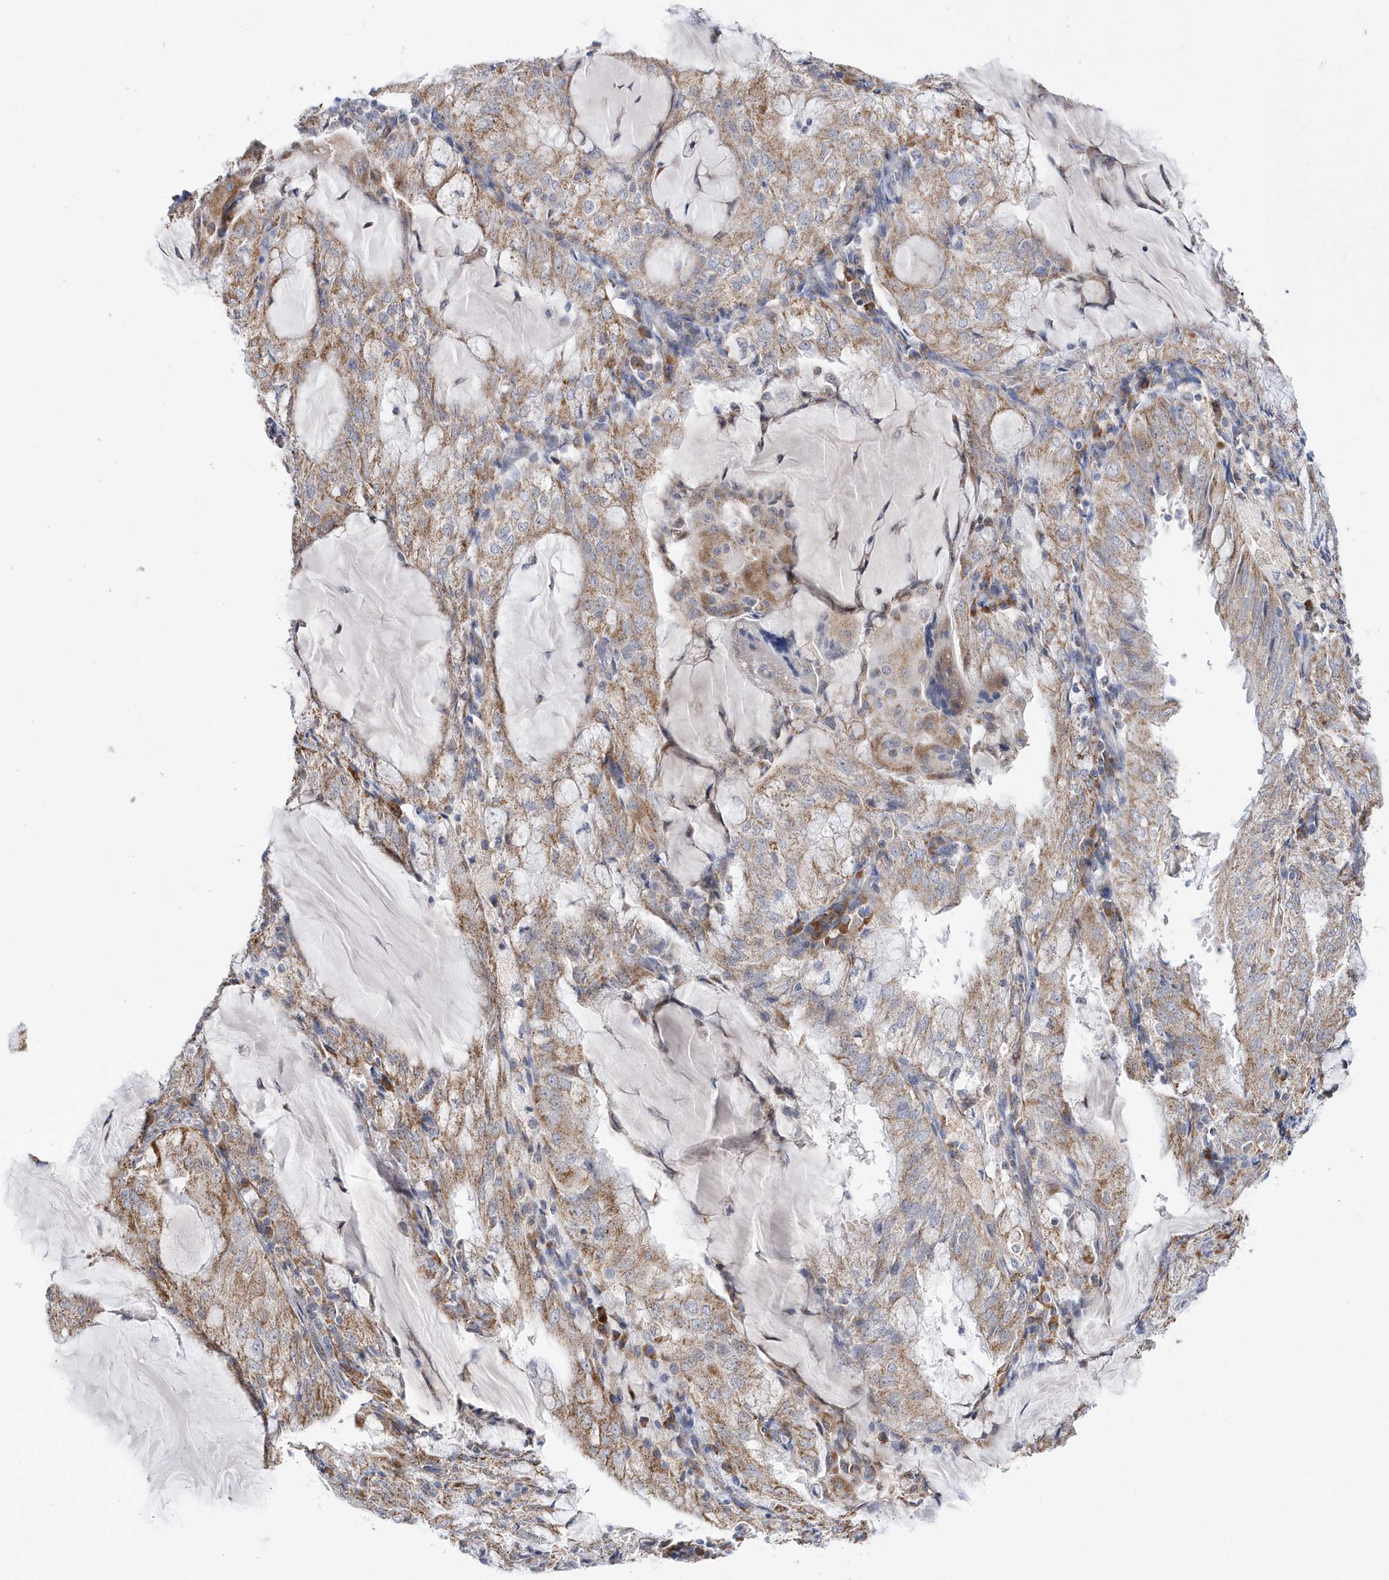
{"staining": {"intensity": "moderate", "quantity": ">75%", "location": "cytoplasmic/membranous"}, "tissue": "endometrial cancer", "cell_type": "Tumor cells", "image_type": "cancer", "snomed": [{"axis": "morphology", "description": "Adenocarcinoma, NOS"}, {"axis": "topography", "description": "Endometrium"}], "caption": "Tumor cells show medium levels of moderate cytoplasmic/membranous staining in approximately >75% of cells in human endometrial cancer (adenocarcinoma).", "gene": "SPATA5", "patient": {"sex": "female", "age": 81}}